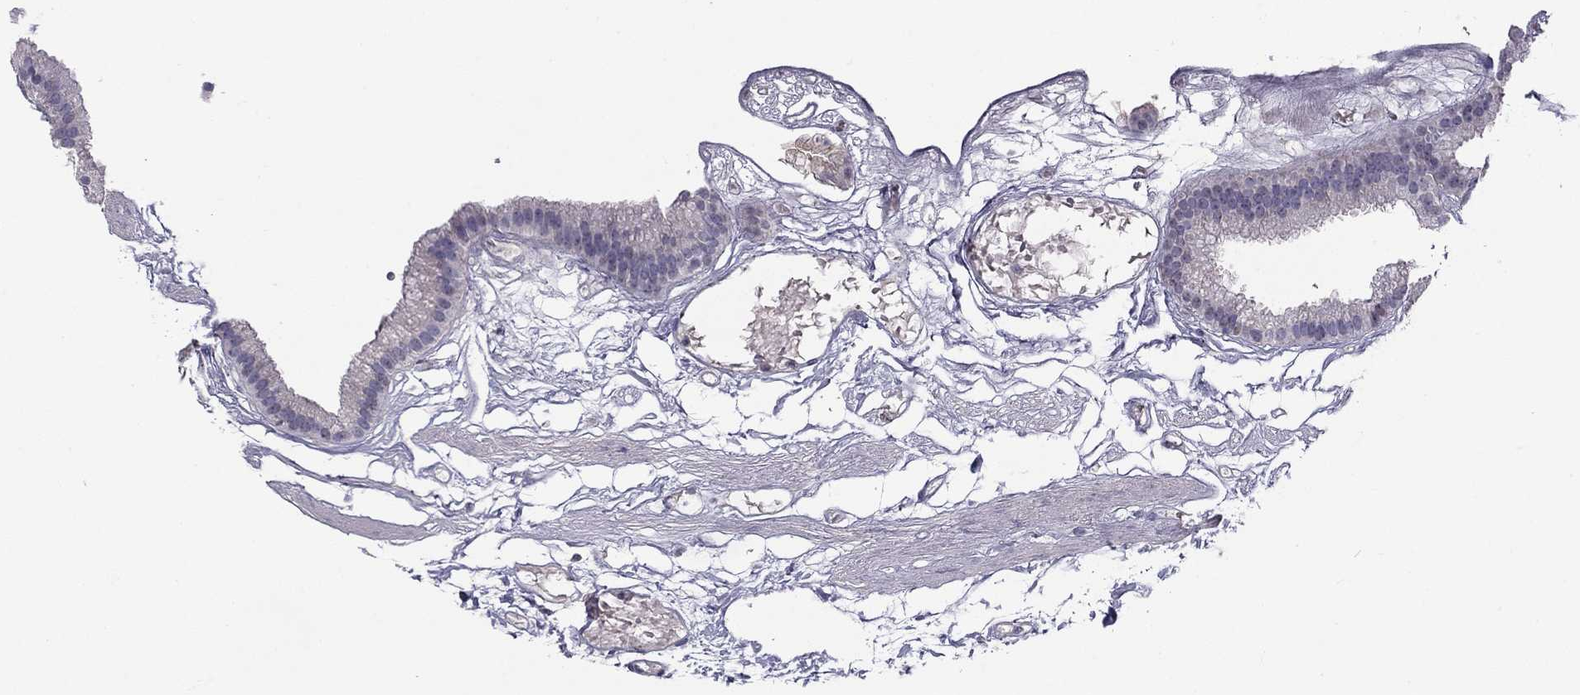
{"staining": {"intensity": "negative", "quantity": "none", "location": "none"}, "tissue": "gallbladder", "cell_type": "Glandular cells", "image_type": "normal", "snomed": [{"axis": "morphology", "description": "Normal tissue, NOS"}, {"axis": "topography", "description": "Gallbladder"}], "caption": "Histopathology image shows no protein staining in glandular cells of normal gallbladder.", "gene": "HCN1", "patient": {"sex": "female", "age": 45}}